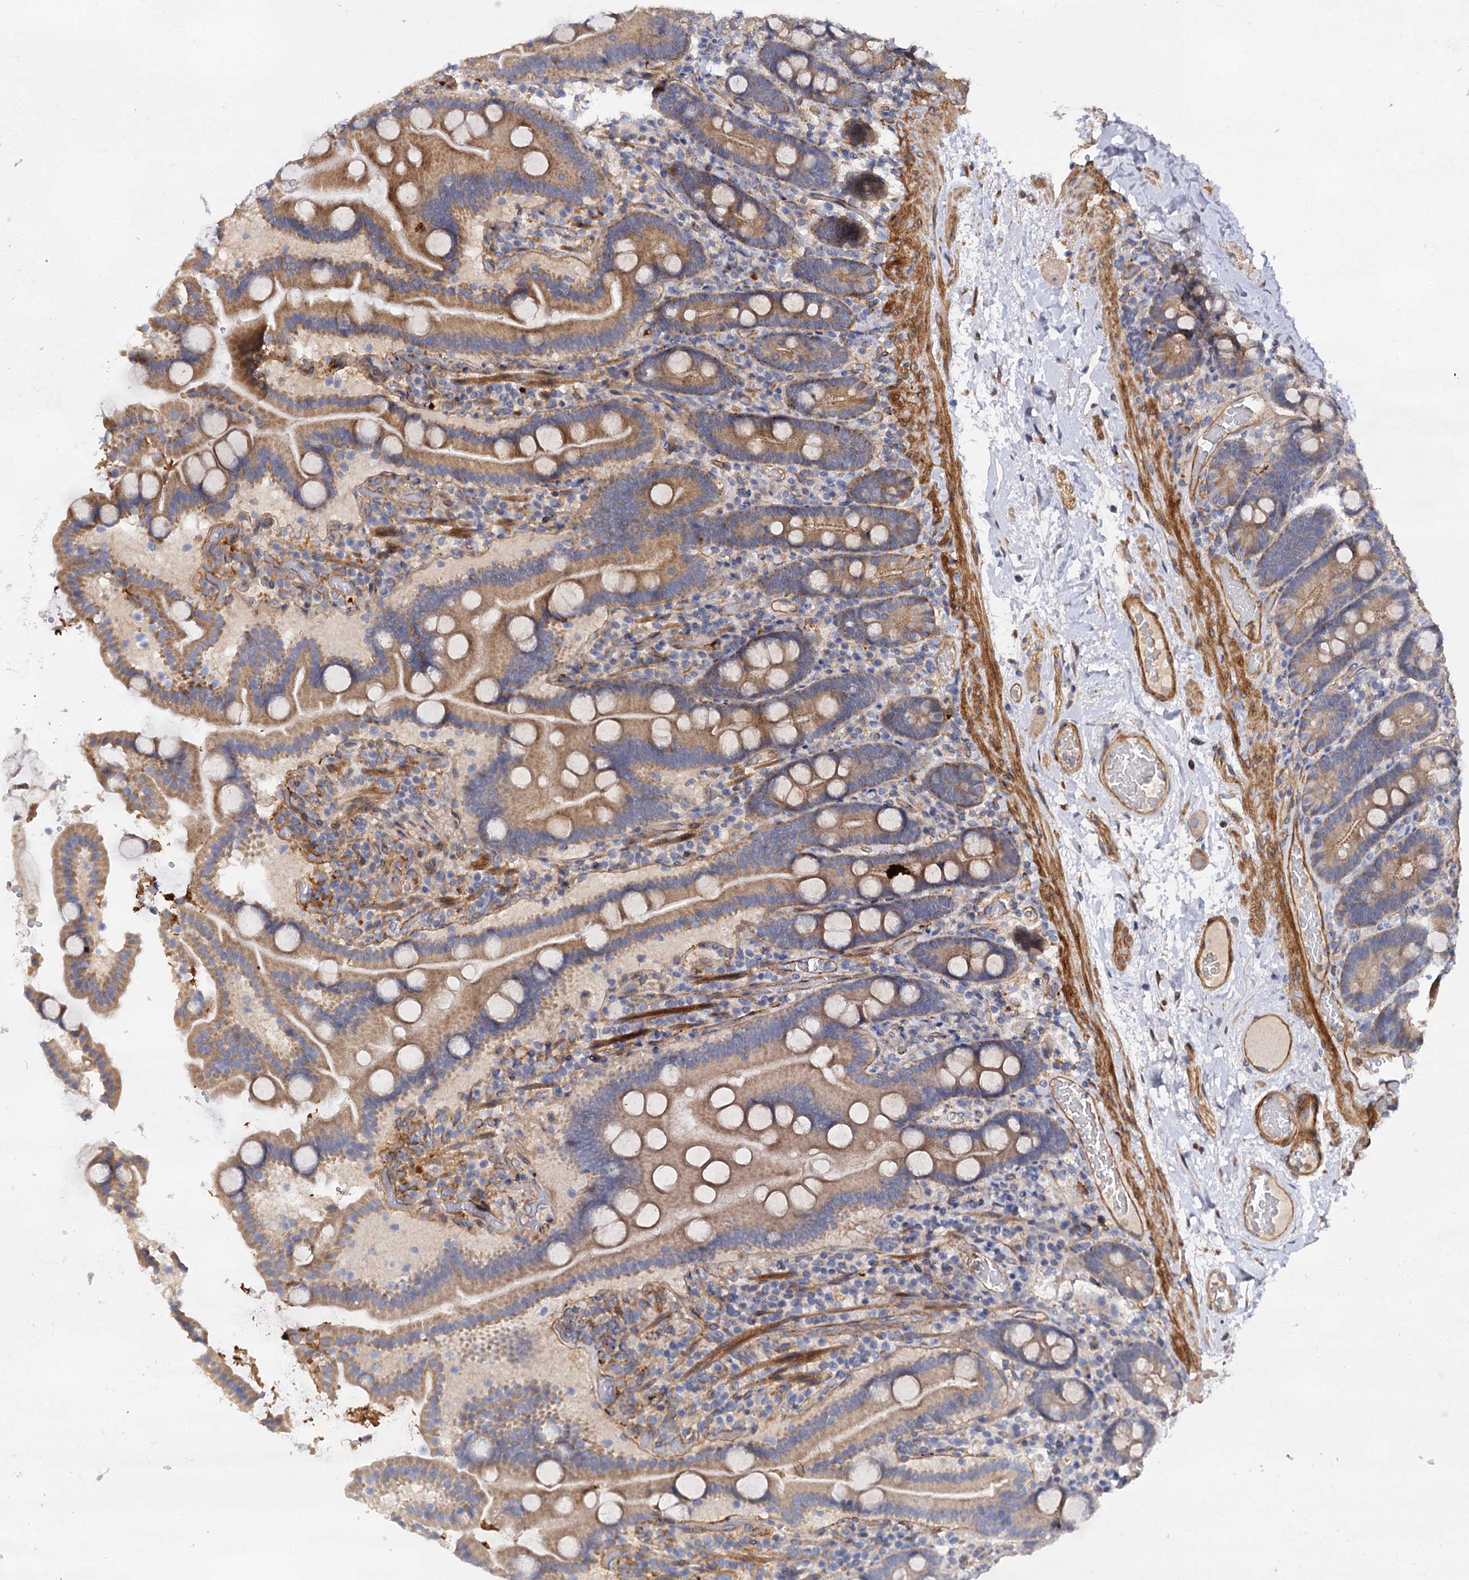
{"staining": {"intensity": "moderate", "quantity": ">75%", "location": "cytoplasmic/membranous"}, "tissue": "duodenum", "cell_type": "Glandular cells", "image_type": "normal", "snomed": [{"axis": "morphology", "description": "Normal tissue, NOS"}, {"axis": "topography", "description": "Duodenum"}], "caption": "Immunohistochemical staining of benign human duodenum displays moderate cytoplasmic/membranous protein staining in approximately >75% of glandular cells. (DAB (3,3'-diaminobenzidine) IHC, brown staining for protein, blue staining for nuclei).", "gene": "CSAD", "patient": {"sex": "male", "age": 55}}